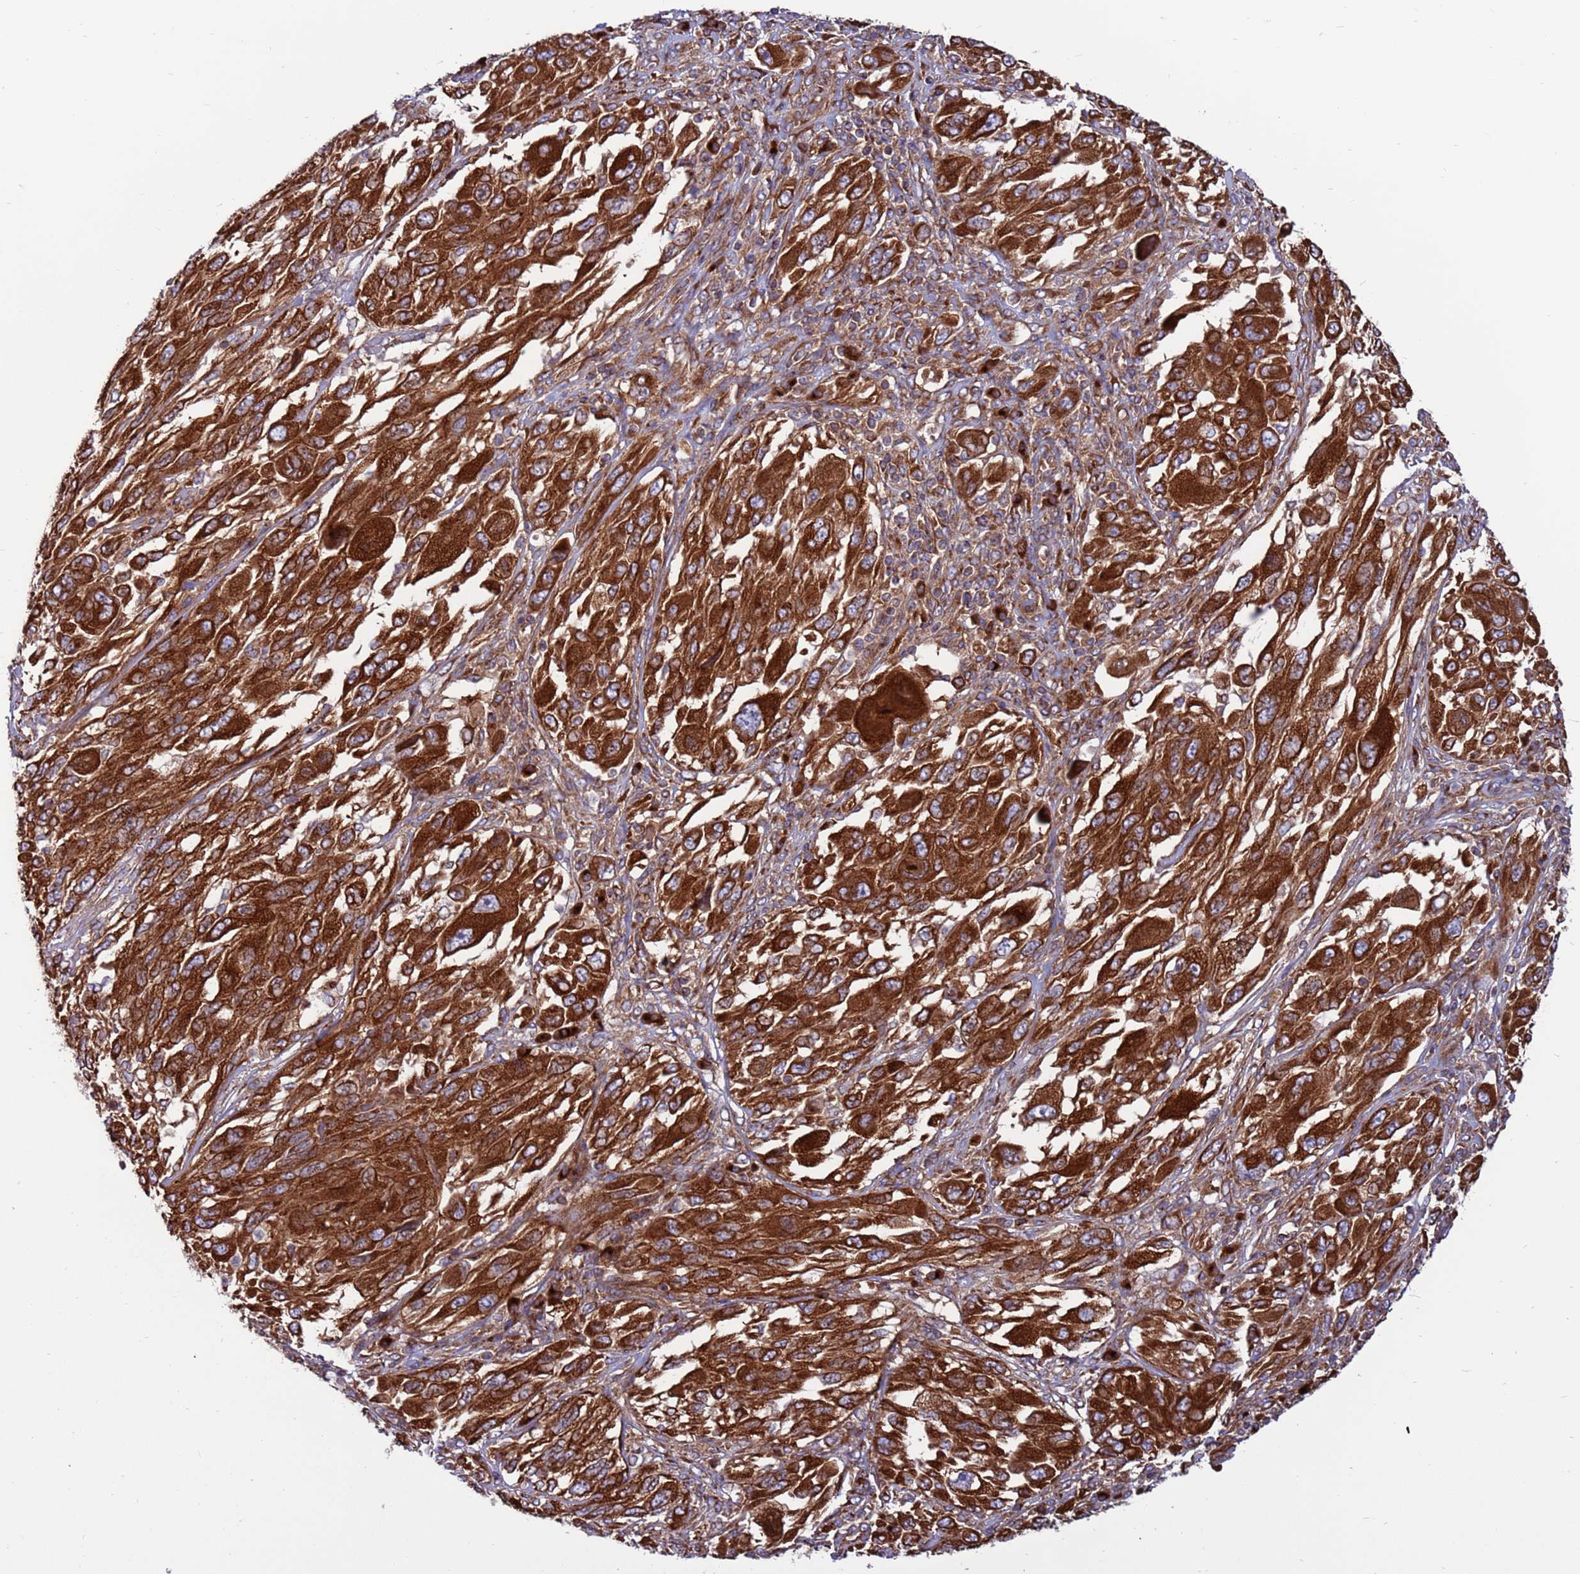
{"staining": {"intensity": "strong", "quantity": ">75%", "location": "cytoplasmic/membranous"}, "tissue": "melanoma", "cell_type": "Tumor cells", "image_type": "cancer", "snomed": [{"axis": "morphology", "description": "Malignant melanoma, NOS"}, {"axis": "topography", "description": "Skin"}], "caption": "High-magnification brightfield microscopy of malignant melanoma stained with DAB (3,3'-diaminobenzidine) (brown) and counterstained with hematoxylin (blue). tumor cells exhibit strong cytoplasmic/membranous staining is identified in about>75% of cells.", "gene": "ZC3HAV1", "patient": {"sex": "female", "age": 91}}